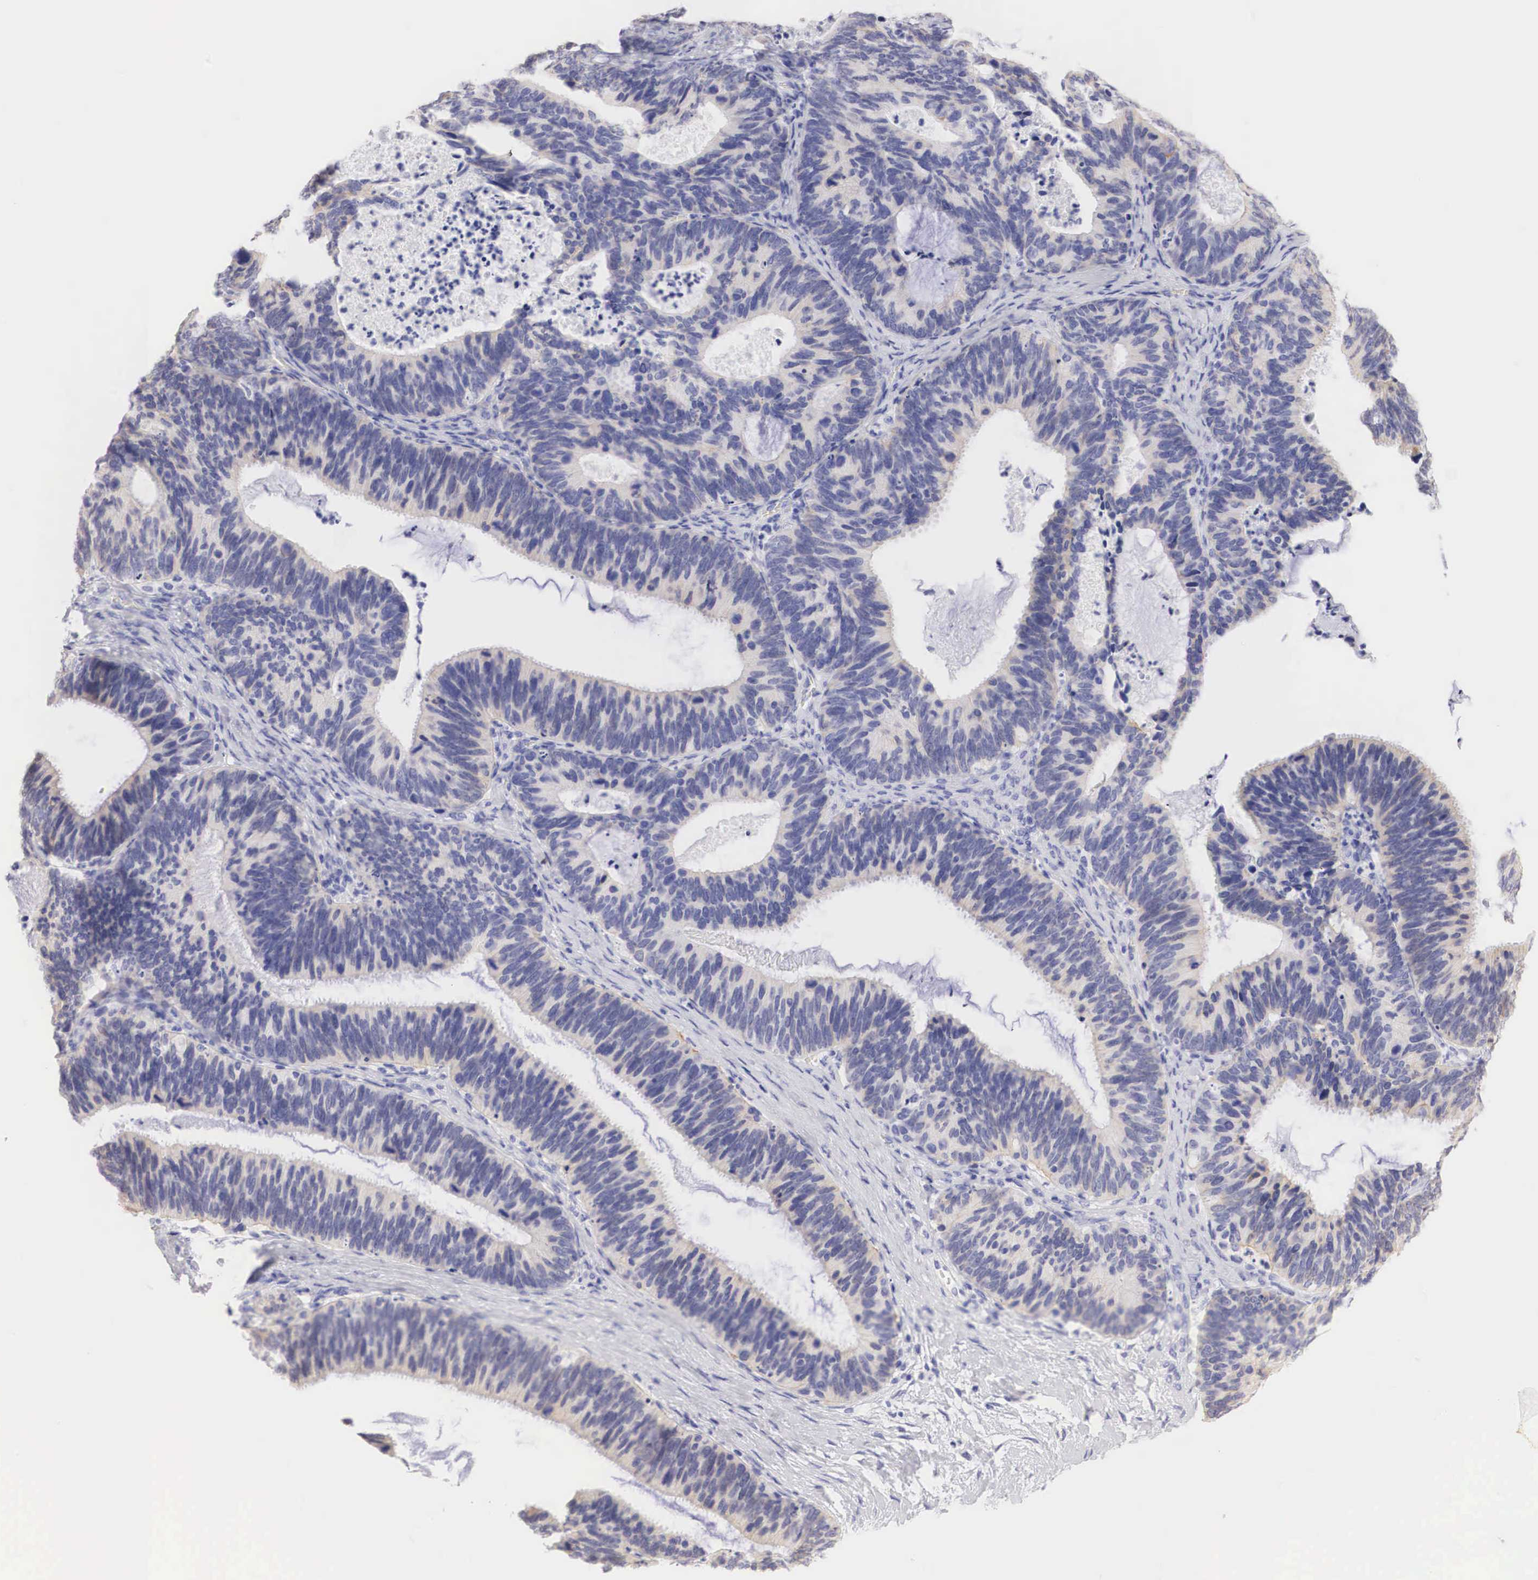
{"staining": {"intensity": "weak", "quantity": ">75%", "location": "cytoplasmic/membranous"}, "tissue": "ovarian cancer", "cell_type": "Tumor cells", "image_type": "cancer", "snomed": [{"axis": "morphology", "description": "Carcinoma, endometroid"}, {"axis": "topography", "description": "Ovary"}], "caption": "DAB immunohistochemical staining of ovarian endometroid carcinoma demonstrates weak cytoplasmic/membranous protein expression in about >75% of tumor cells.", "gene": "ERBB2", "patient": {"sex": "female", "age": 52}}